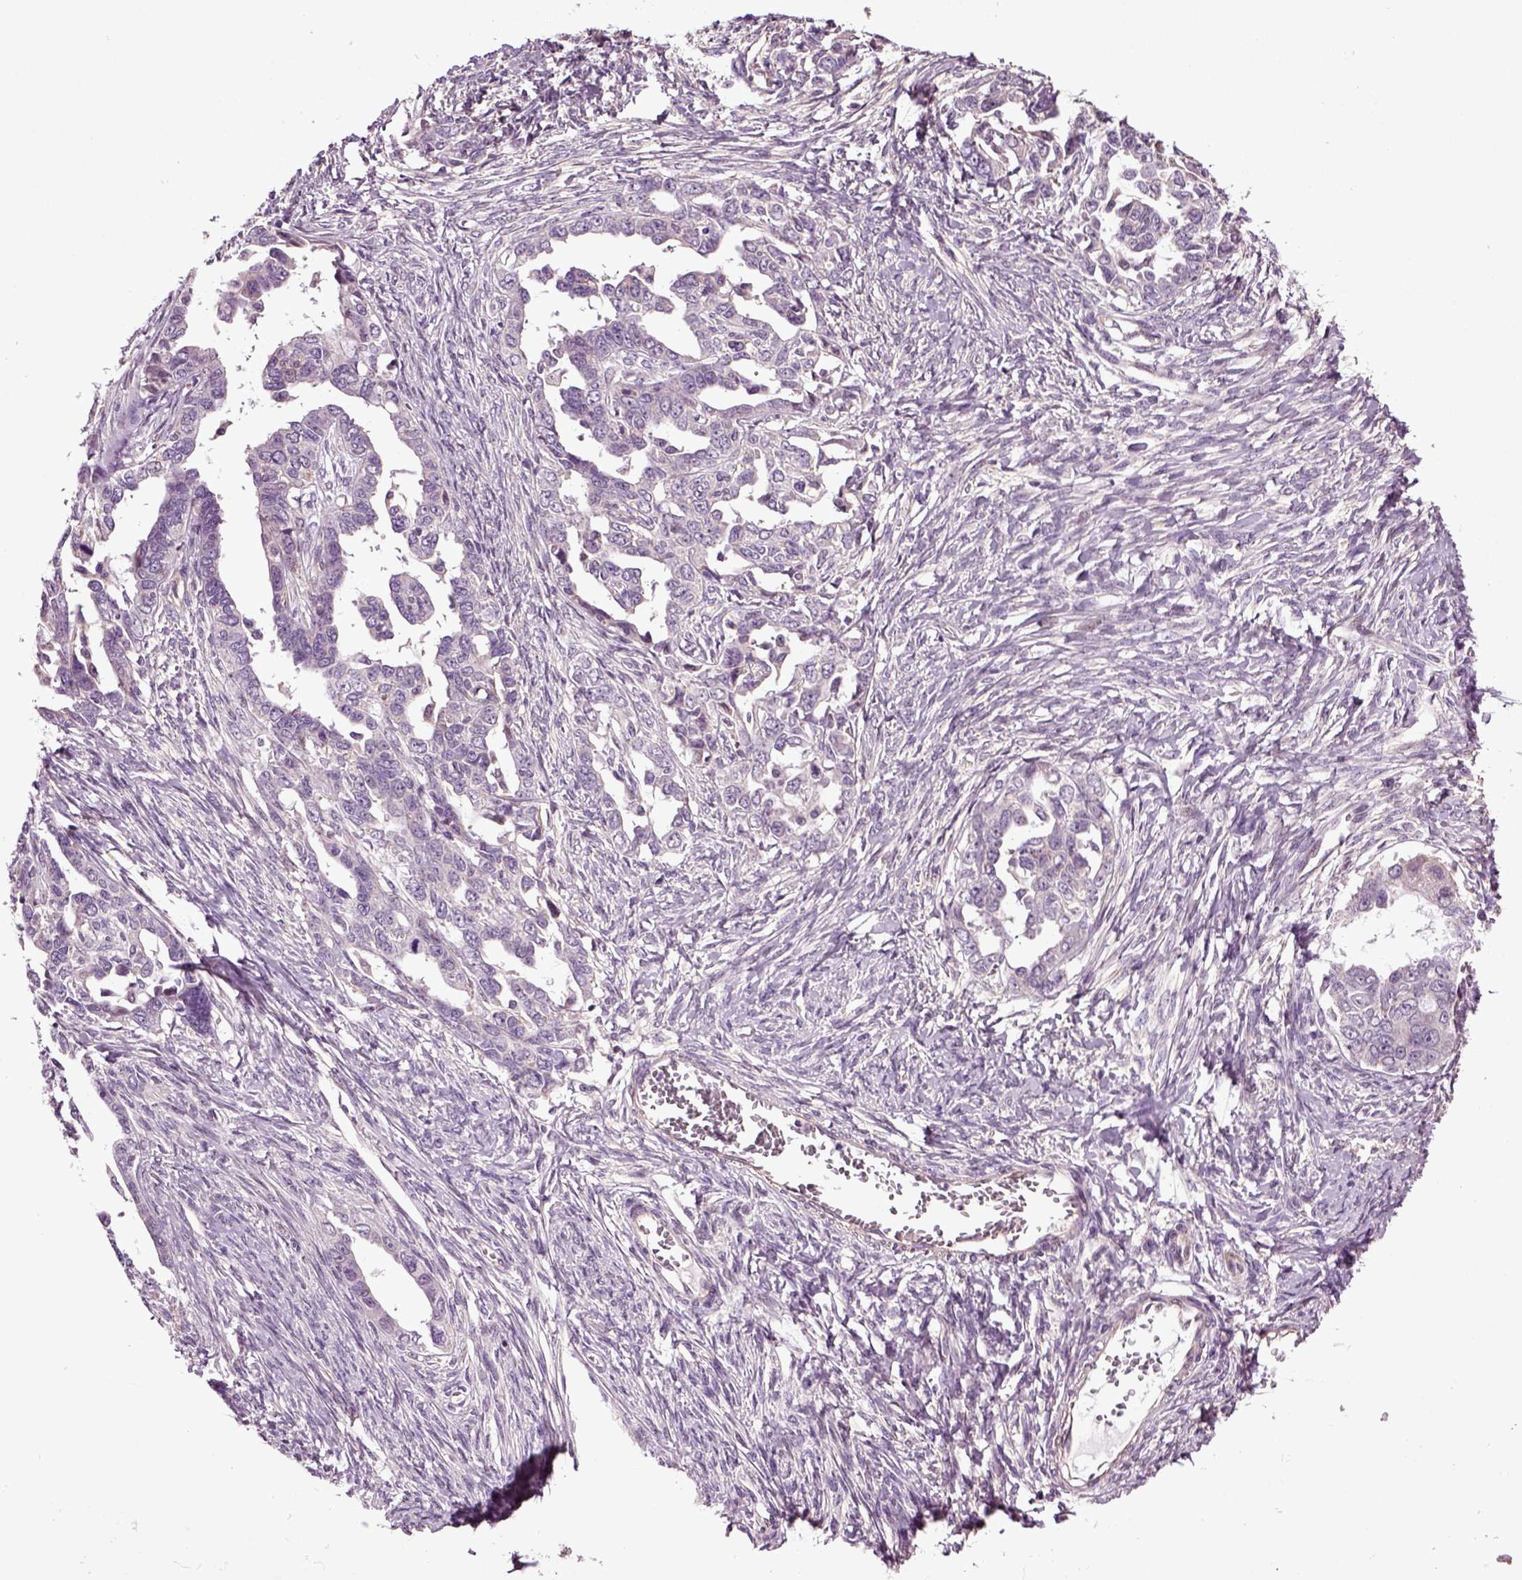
{"staining": {"intensity": "negative", "quantity": "none", "location": "none"}, "tissue": "ovarian cancer", "cell_type": "Tumor cells", "image_type": "cancer", "snomed": [{"axis": "morphology", "description": "Cystadenocarcinoma, serous, NOS"}, {"axis": "topography", "description": "Ovary"}], "caption": "Ovarian serous cystadenocarcinoma was stained to show a protein in brown. There is no significant positivity in tumor cells. (DAB (3,3'-diaminobenzidine) IHC visualized using brightfield microscopy, high magnification).", "gene": "HAGHL", "patient": {"sex": "female", "age": 69}}